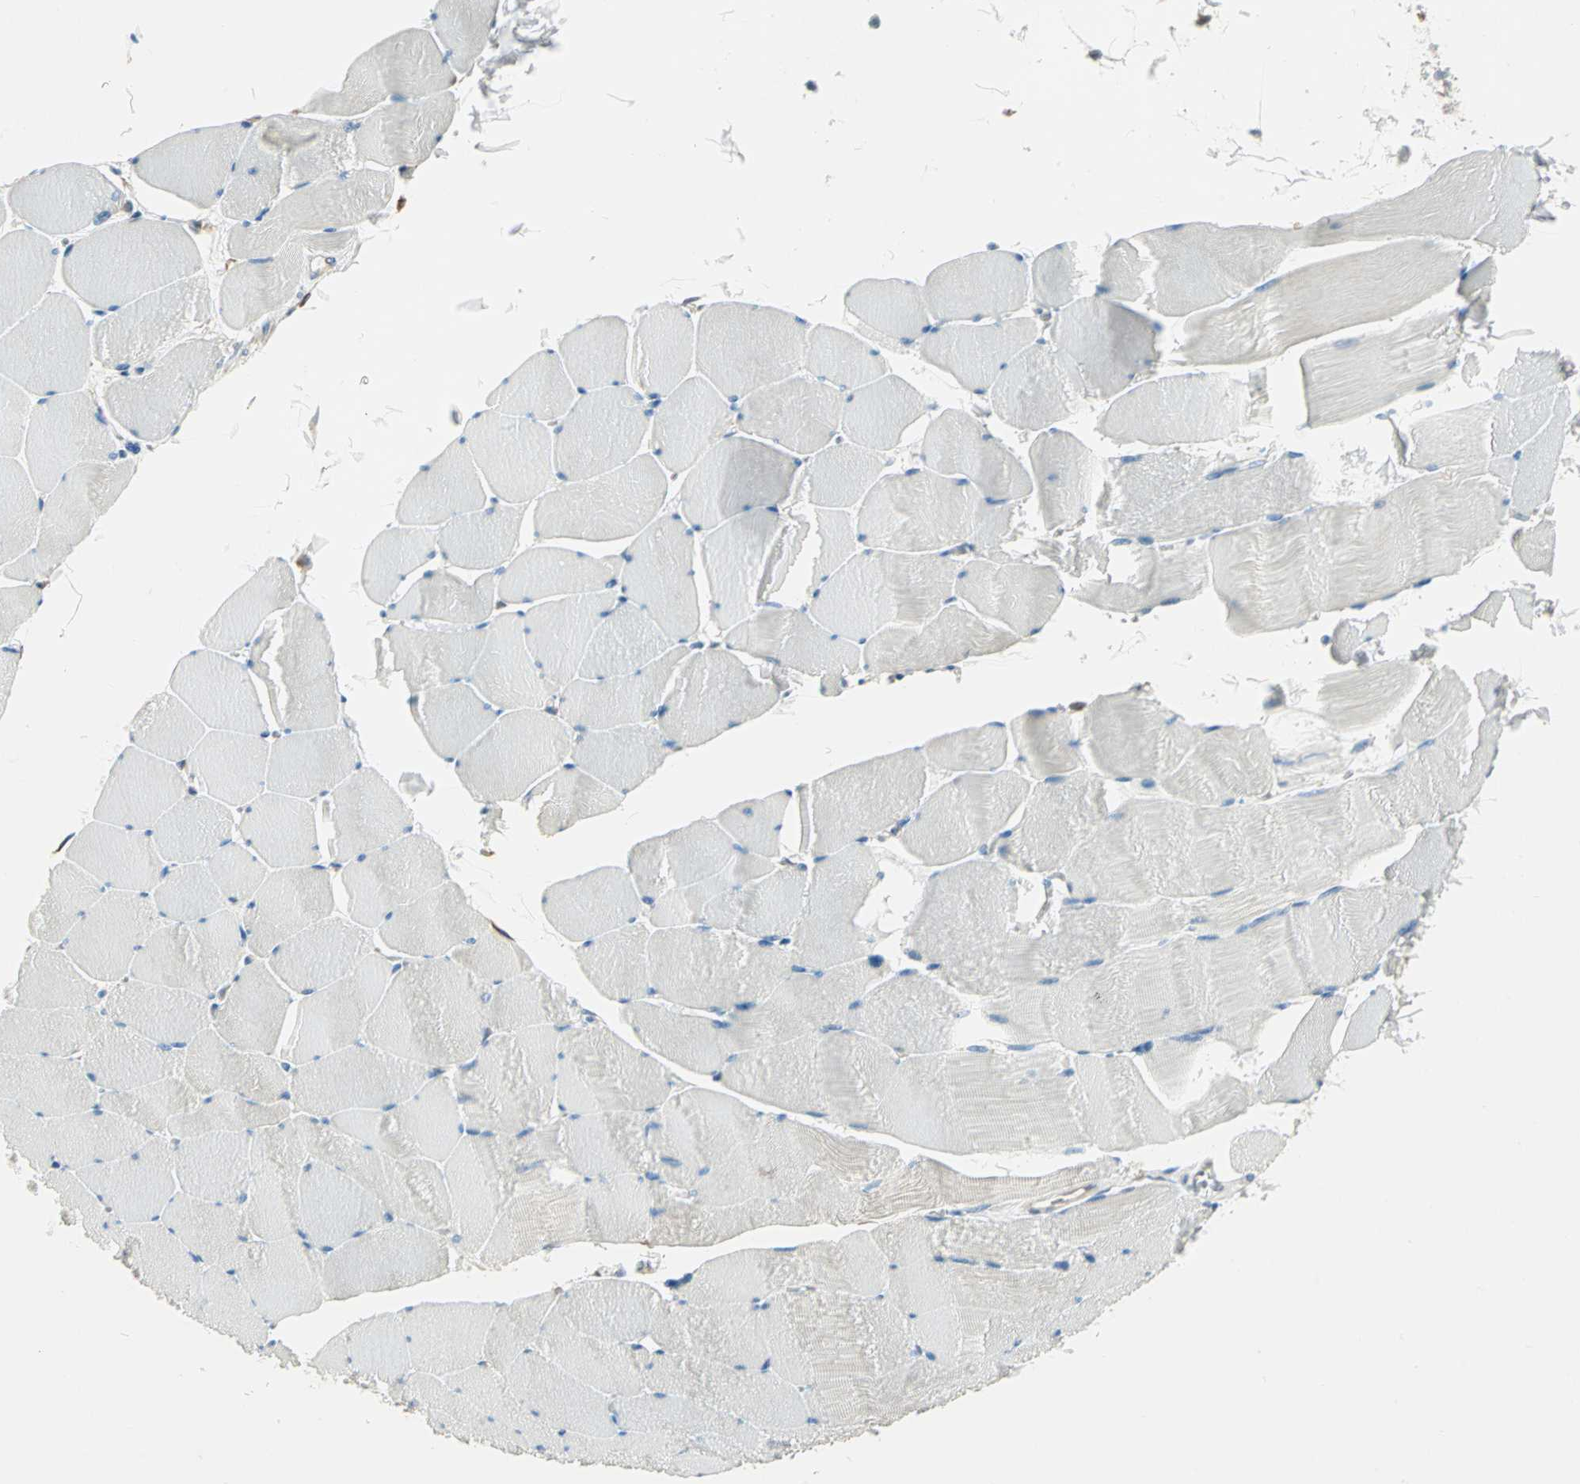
{"staining": {"intensity": "weak", "quantity": "25%-75%", "location": "cytoplasmic/membranous"}, "tissue": "skeletal muscle", "cell_type": "Myocytes", "image_type": "normal", "snomed": [{"axis": "morphology", "description": "Normal tissue, NOS"}, {"axis": "topography", "description": "Skeletal muscle"}], "caption": "Immunohistochemical staining of unremarkable skeletal muscle demonstrates 25%-75% levels of weak cytoplasmic/membranous protein staining in approximately 25%-75% of myocytes.", "gene": "PDIA4", "patient": {"sex": "male", "age": 62}}